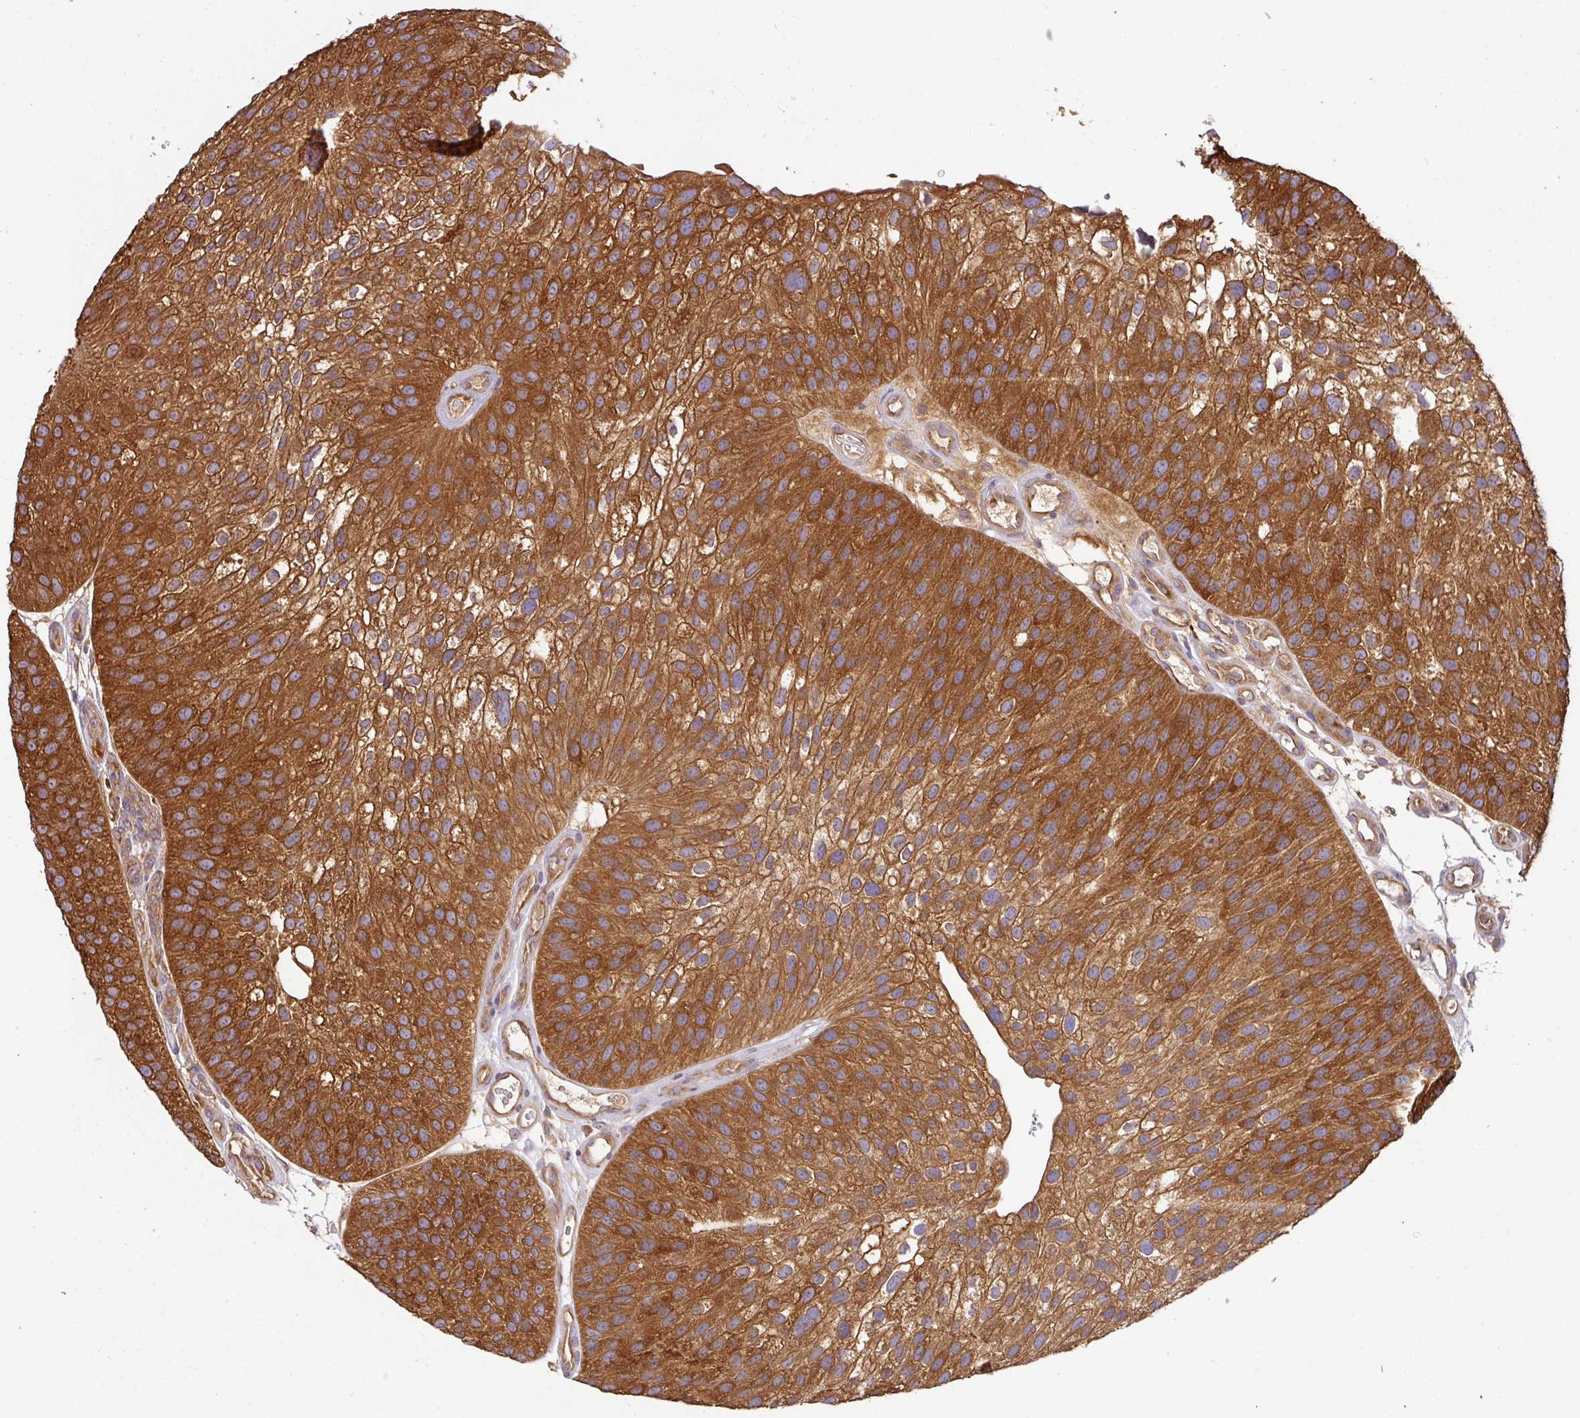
{"staining": {"intensity": "strong", "quantity": ">75%", "location": "cytoplasmic/membranous"}, "tissue": "urothelial cancer", "cell_type": "Tumor cells", "image_type": "cancer", "snomed": [{"axis": "morphology", "description": "Urothelial carcinoma, NOS"}, {"axis": "topography", "description": "Urinary bladder"}], "caption": "IHC (DAB (3,3'-diaminobenzidine)) staining of transitional cell carcinoma demonstrates strong cytoplasmic/membranous protein positivity in about >75% of tumor cells.", "gene": "GSPT1", "patient": {"sex": "male", "age": 87}}